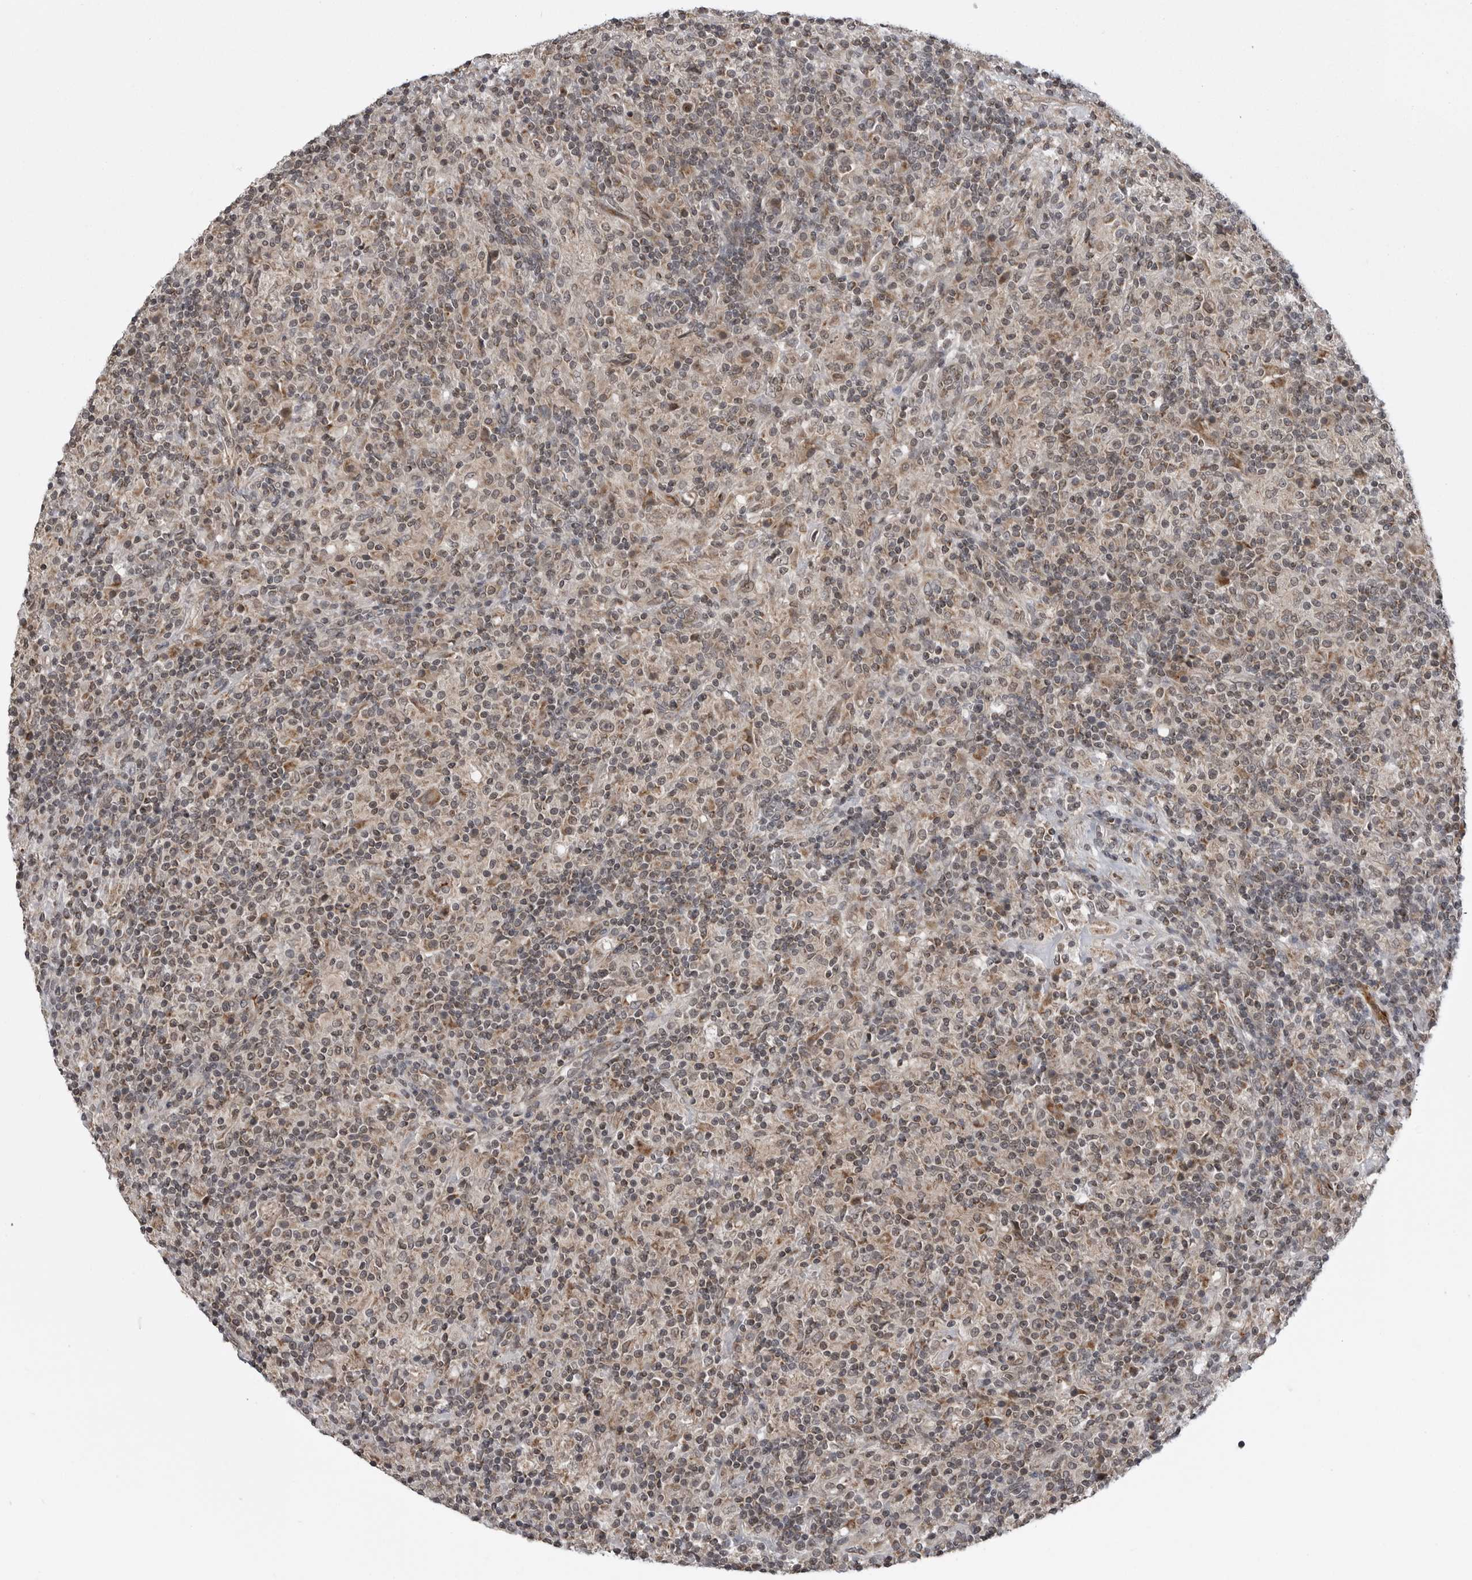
{"staining": {"intensity": "weak", "quantity": ">75%", "location": "cytoplasmic/membranous"}, "tissue": "lymphoma", "cell_type": "Tumor cells", "image_type": "cancer", "snomed": [{"axis": "morphology", "description": "Hodgkin's disease, NOS"}, {"axis": "topography", "description": "Lymph node"}], "caption": "This is a histology image of immunohistochemistry (IHC) staining of Hodgkin's disease, which shows weak staining in the cytoplasmic/membranous of tumor cells.", "gene": "FAAP100", "patient": {"sex": "male", "age": 70}}